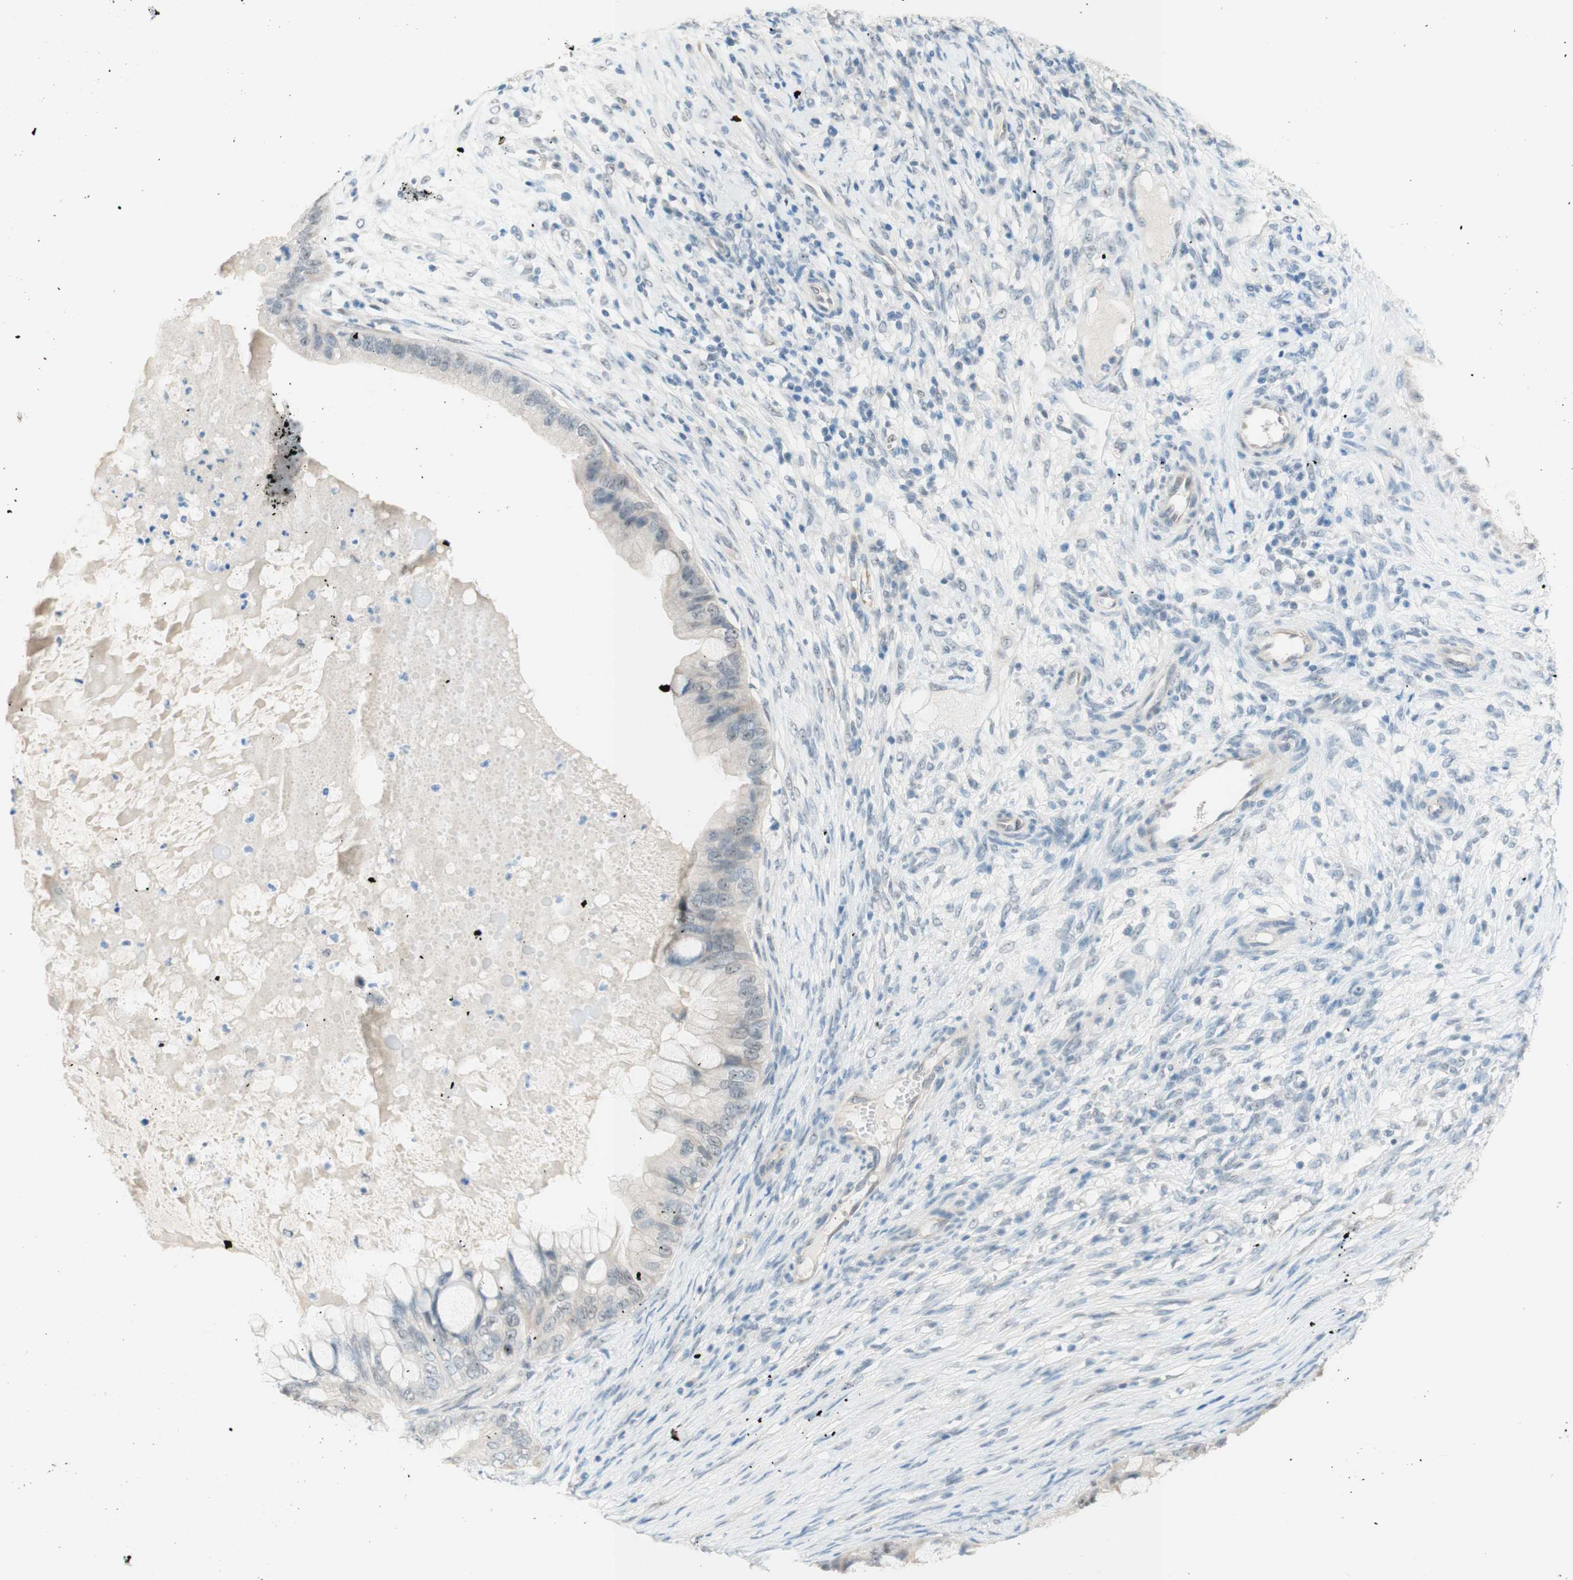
{"staining": {"intensity": "weak", "quantity": "<25%", "location": "cytoplasmic/membranous"}, "tissue": "ovarian cancer", "cell_type": "Tumor cells", "image_type": "cancer", "snomed": [{"axis": "morphology", "description": "Cystadenocarcinoma, mucinous, NOS"}, {"axis": "topography", "description": "Ovary"}], "caption": "Human ovarian cancer stained for a protein using IHC displays no positivity in tumor cells.", "gene": "JPH1", "patient": {"sex": "female", "age": 80}}